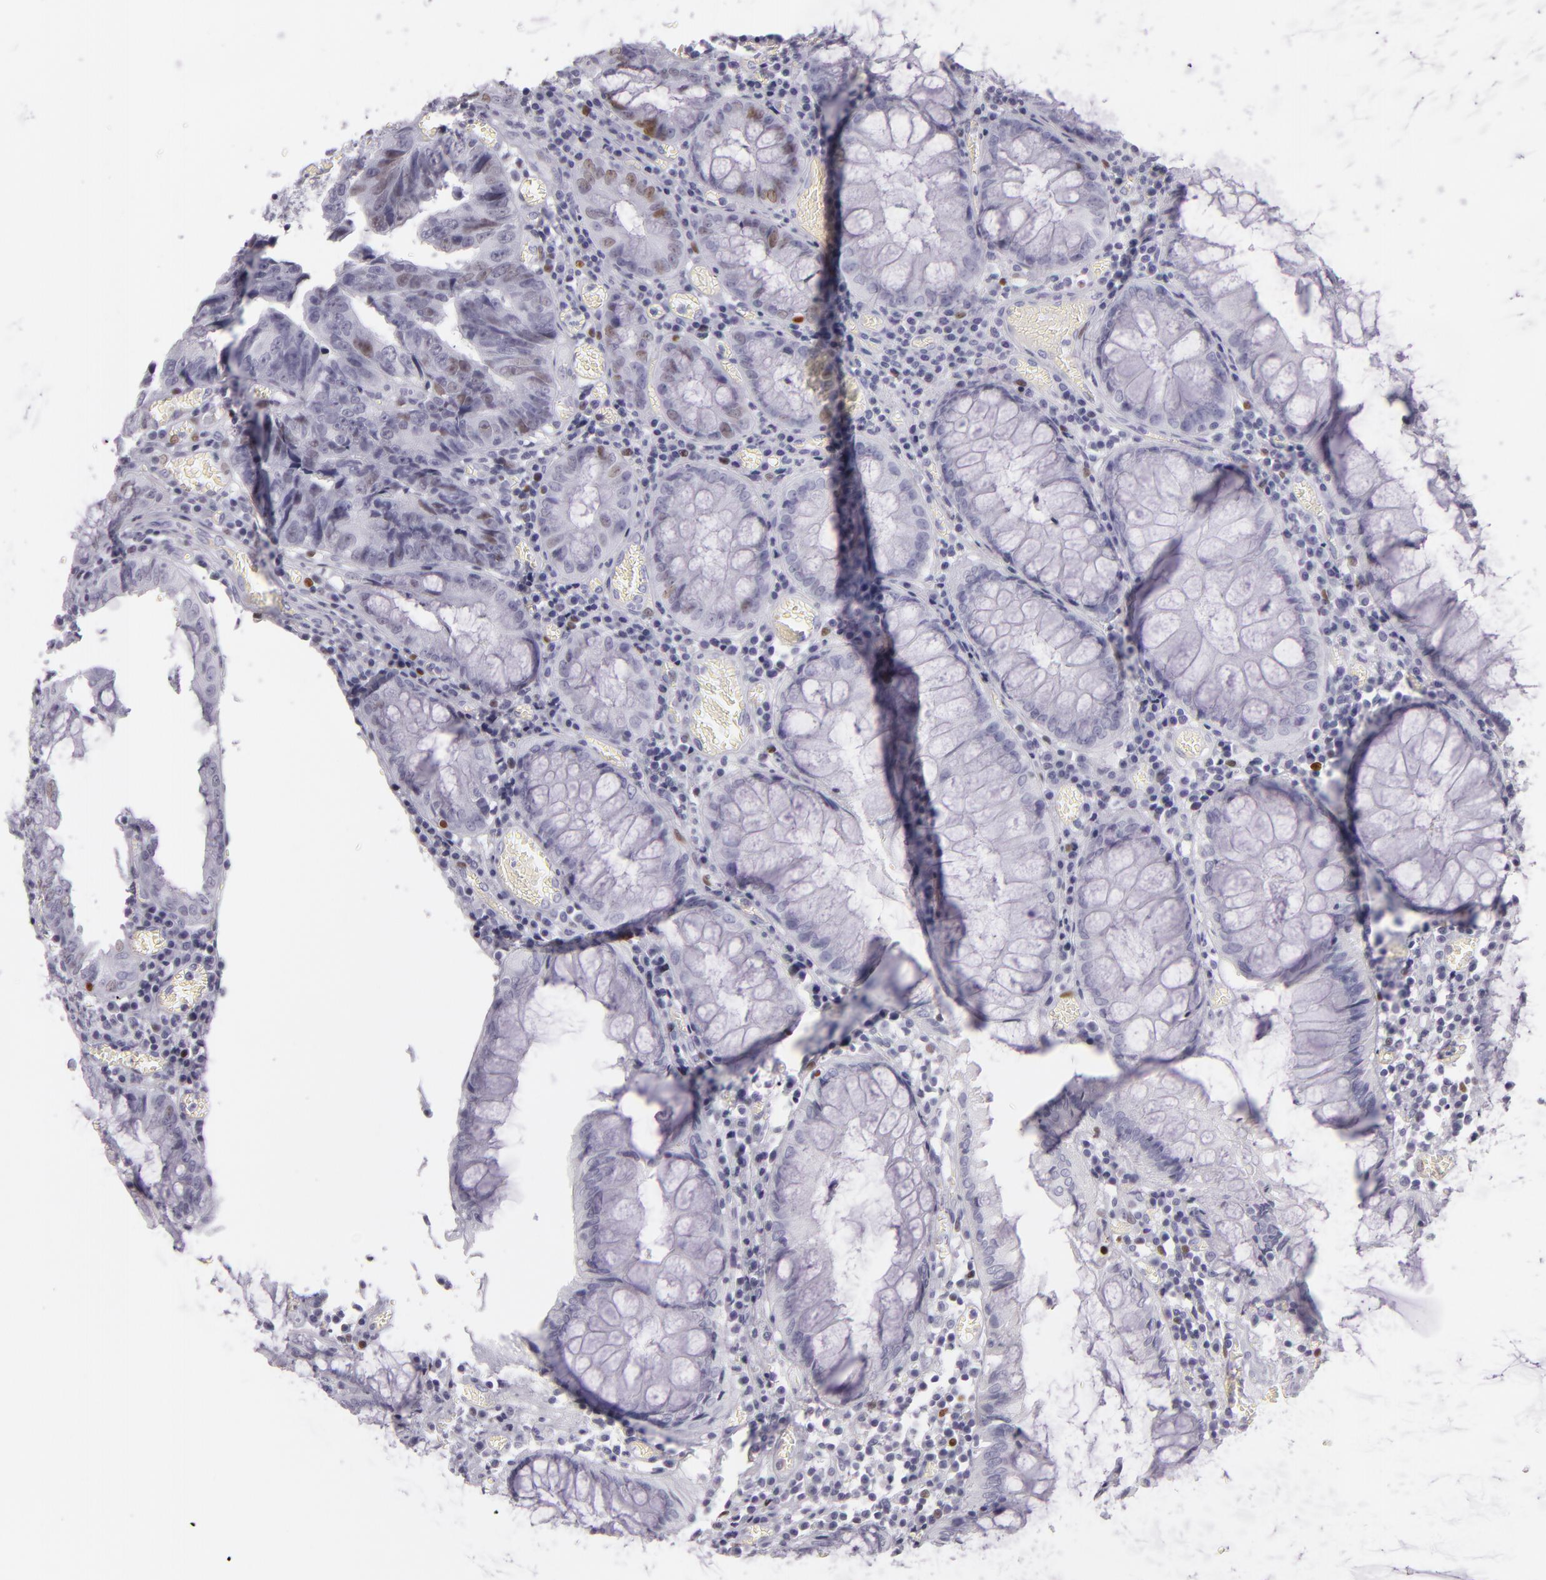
{"staining": {"intensity": "weak", "quantity": "<25%", "location": "nuclear"}, "tissue": "colorectal cancer", "cell_type": "Tumor cells", "image_type": "cancer", "snomed": [{"axis": "morphology", "description": "Adenocarcinoma, NOS"}, {"axis": "topography", "description": "Rectum"}], "caption": "Immunohistochemical staining of colorectal cancer (adenocarcinoma) exhibits no significant staining in tumor cells. The staining was performed using DAB (3,3'-diaminobenzidine) to visualize the protein expression in brown, while the nuclei were stained in blue with hematoxylin (Magnification: 20x).", "gene": "MCM3", "patient": {"sex": "female", "age": 98}}